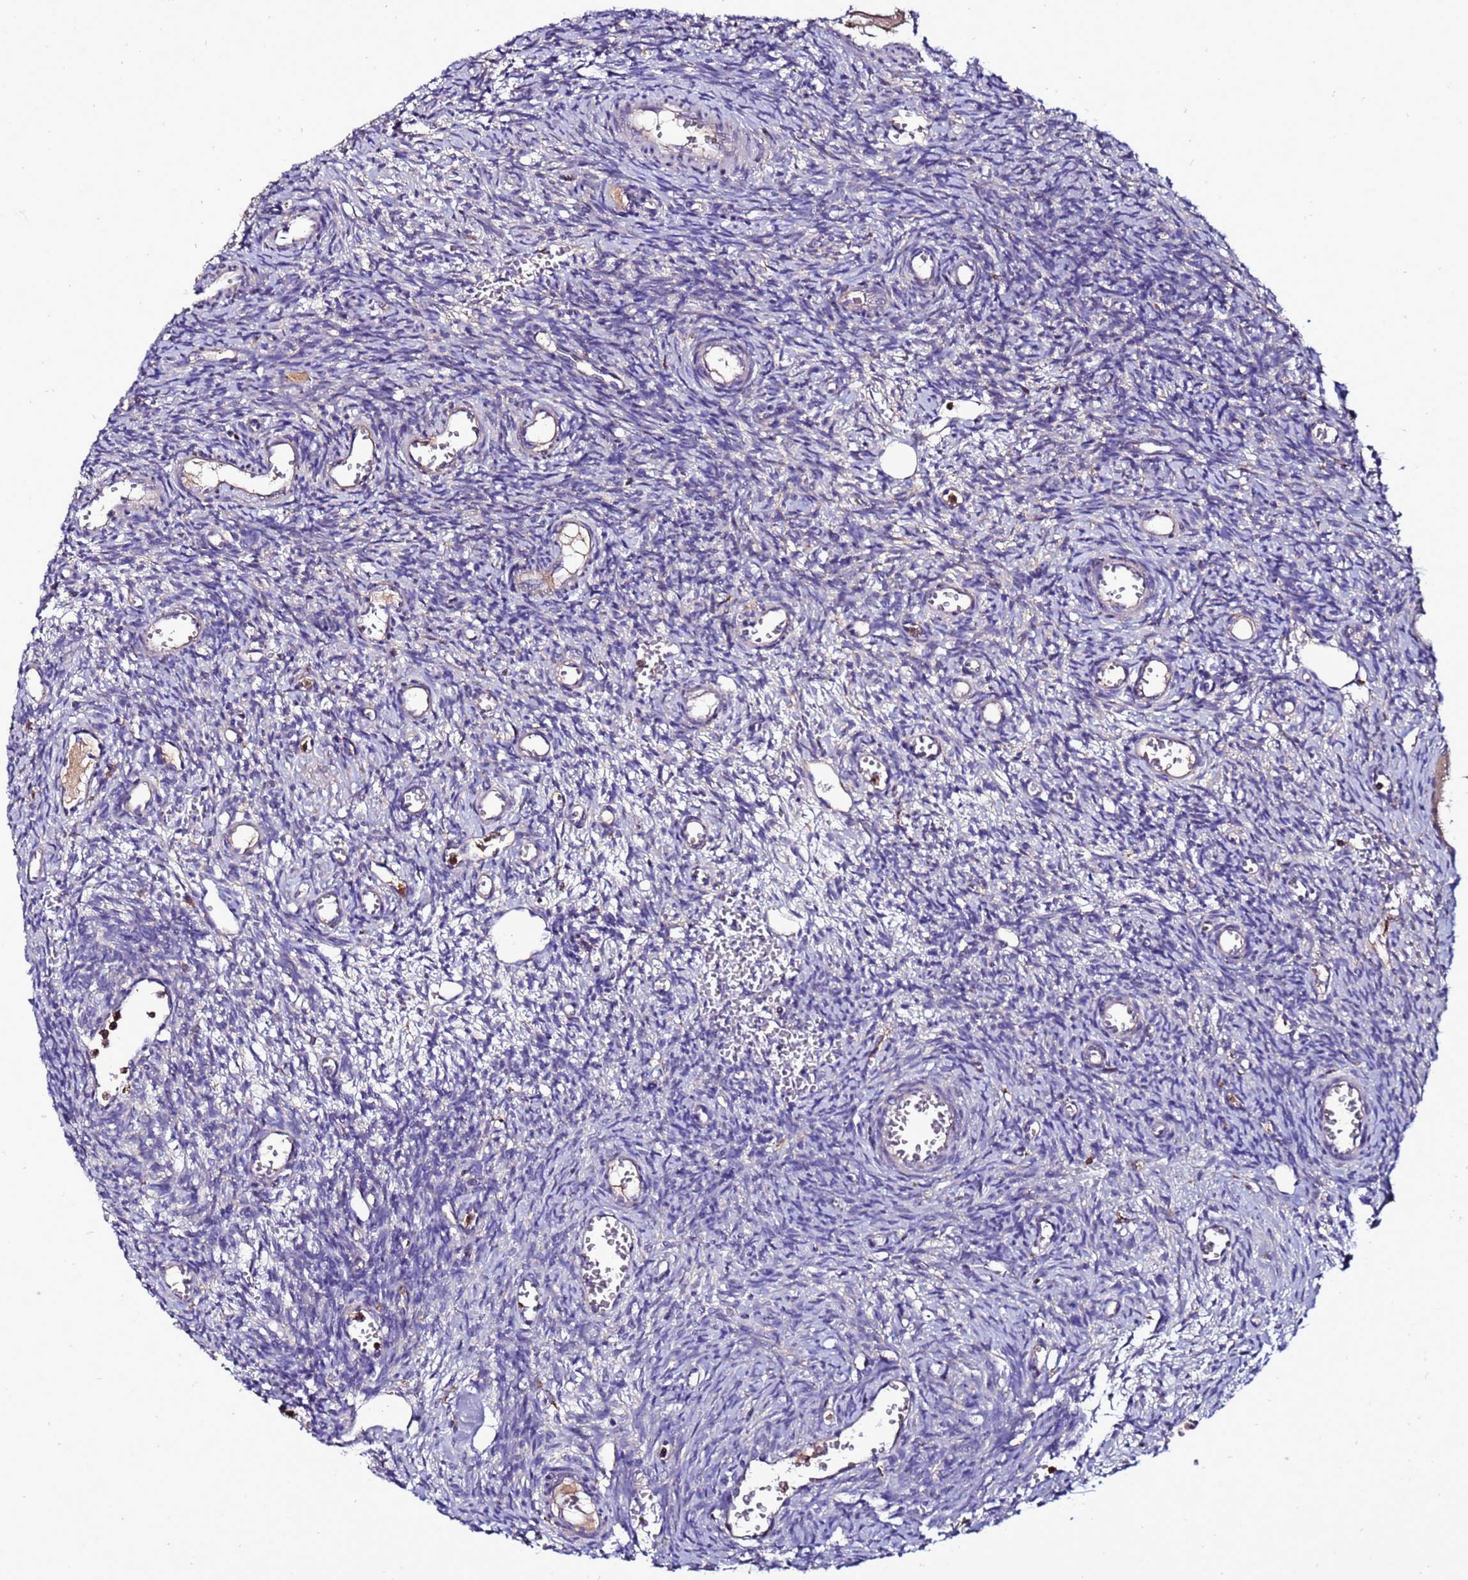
{"staining": {"intensity": "negative", "quantity": "none", "location": "none"}, "tissue": "ovary", "cell_type": "Ovarian stroma cells", "image_type": "normal", "snomed": [{"axis": "morphology", "description": "Normal tissue, NOS"}, {"axis": "topography", "description": "Ovary"}], "caption": "This is an immunohistochemistry (IHC) photomicrograph of unremarkable human ovary. There is no expression in ovarian stroma cells.", "gene": "ANTKMT", "patient": {"sex": "female", "age": 39}}